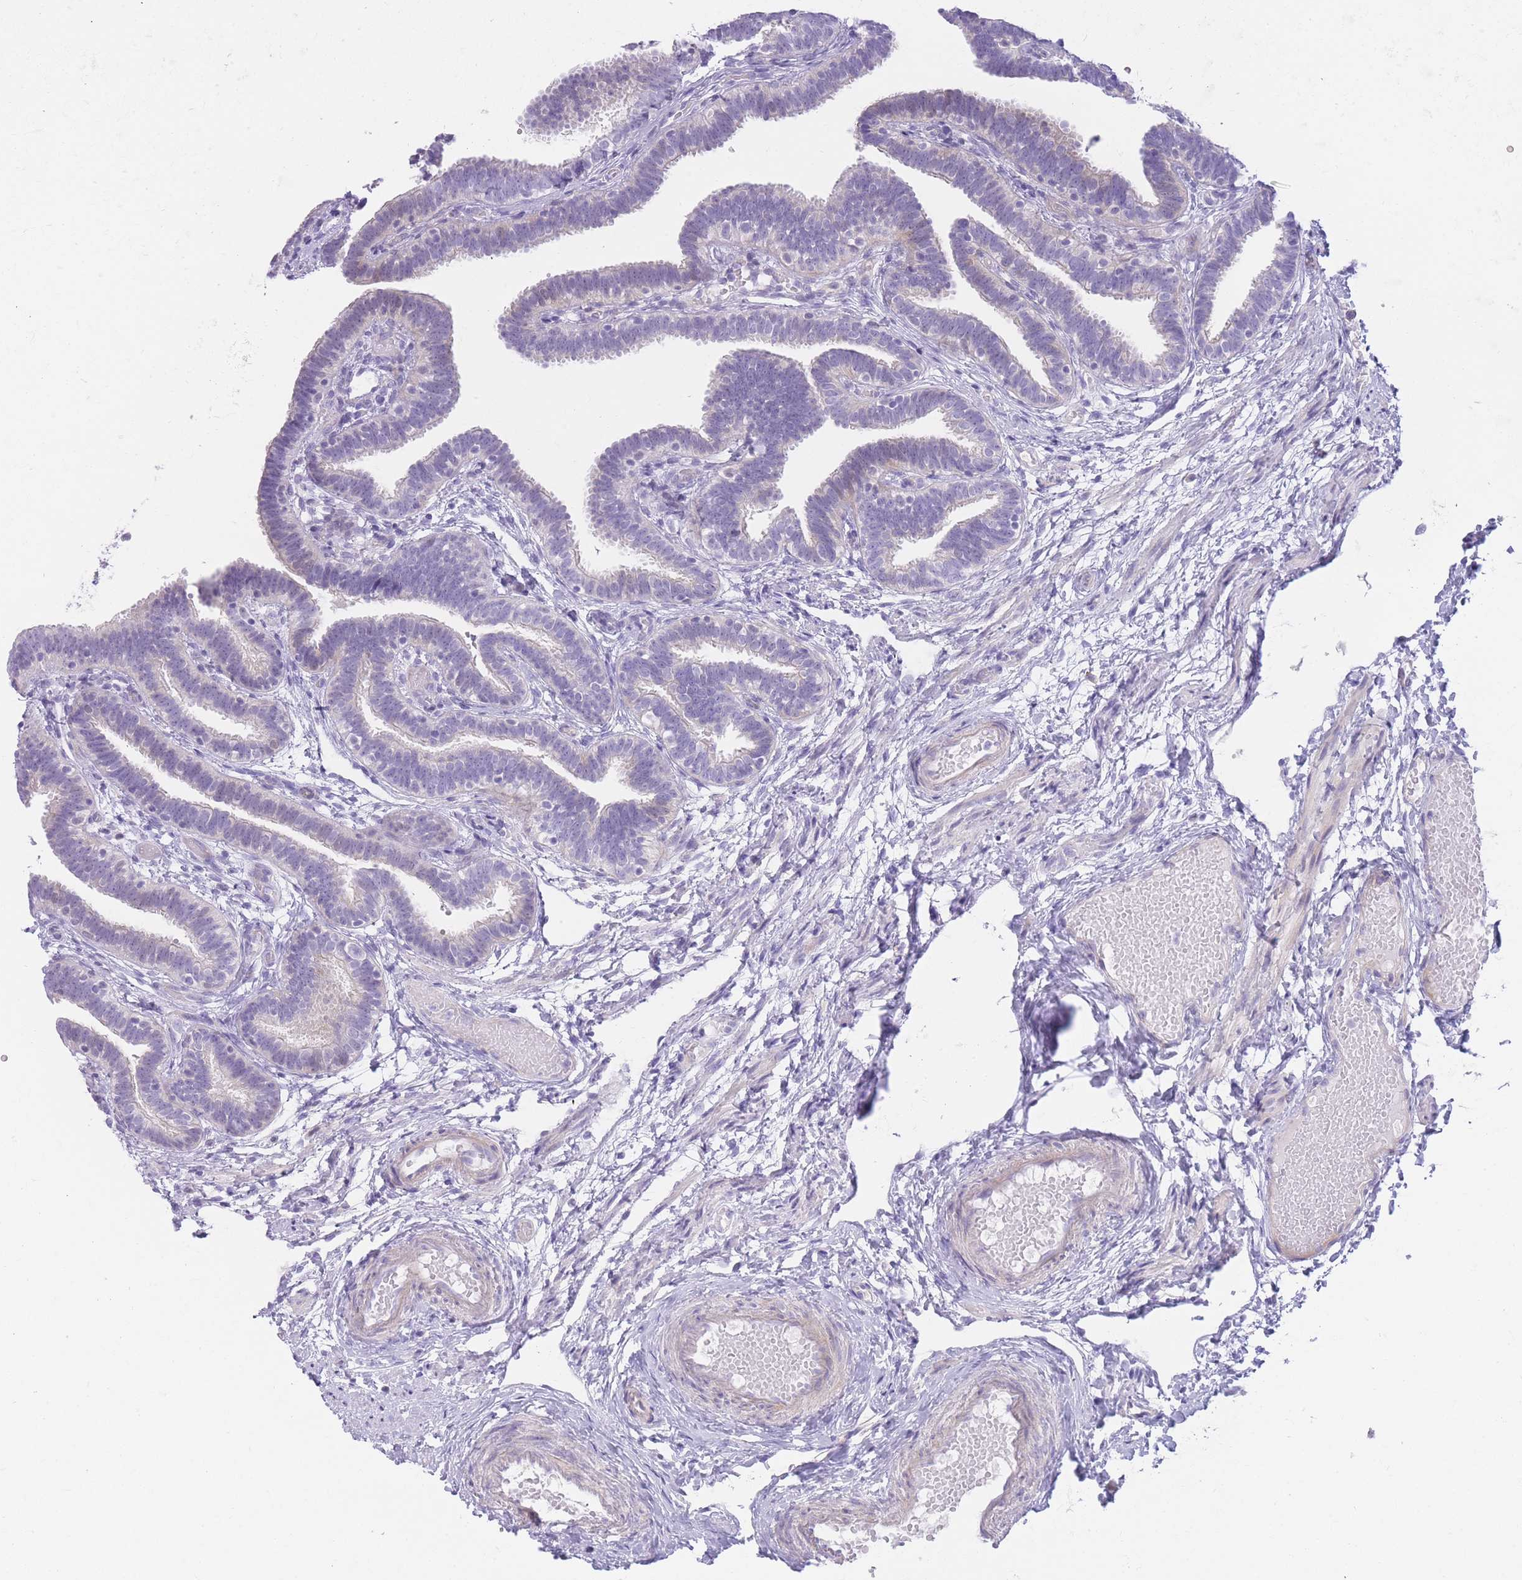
{"staining": {"intensity": "negative", "quantity": "none", "location": "none"}, "tissue": "fallopian tube", "cell_type": "Glandular cells", "image_type": "normal", "snomed": [{"axis": "morphology", "description": "Normal tissue, NOS"}, {"axis": "topography", "description": "Fallopian tube"}], "caption": "This is a micrograph of IHC staining of benign fallopian tube, which shows no expression in glandular cells. (DAB (3,3'-diaminobenzidine) IHC with hematoxylin counter stain).", "gene": "IMPG1", "patient": {"sex": "female", "age": 37}}